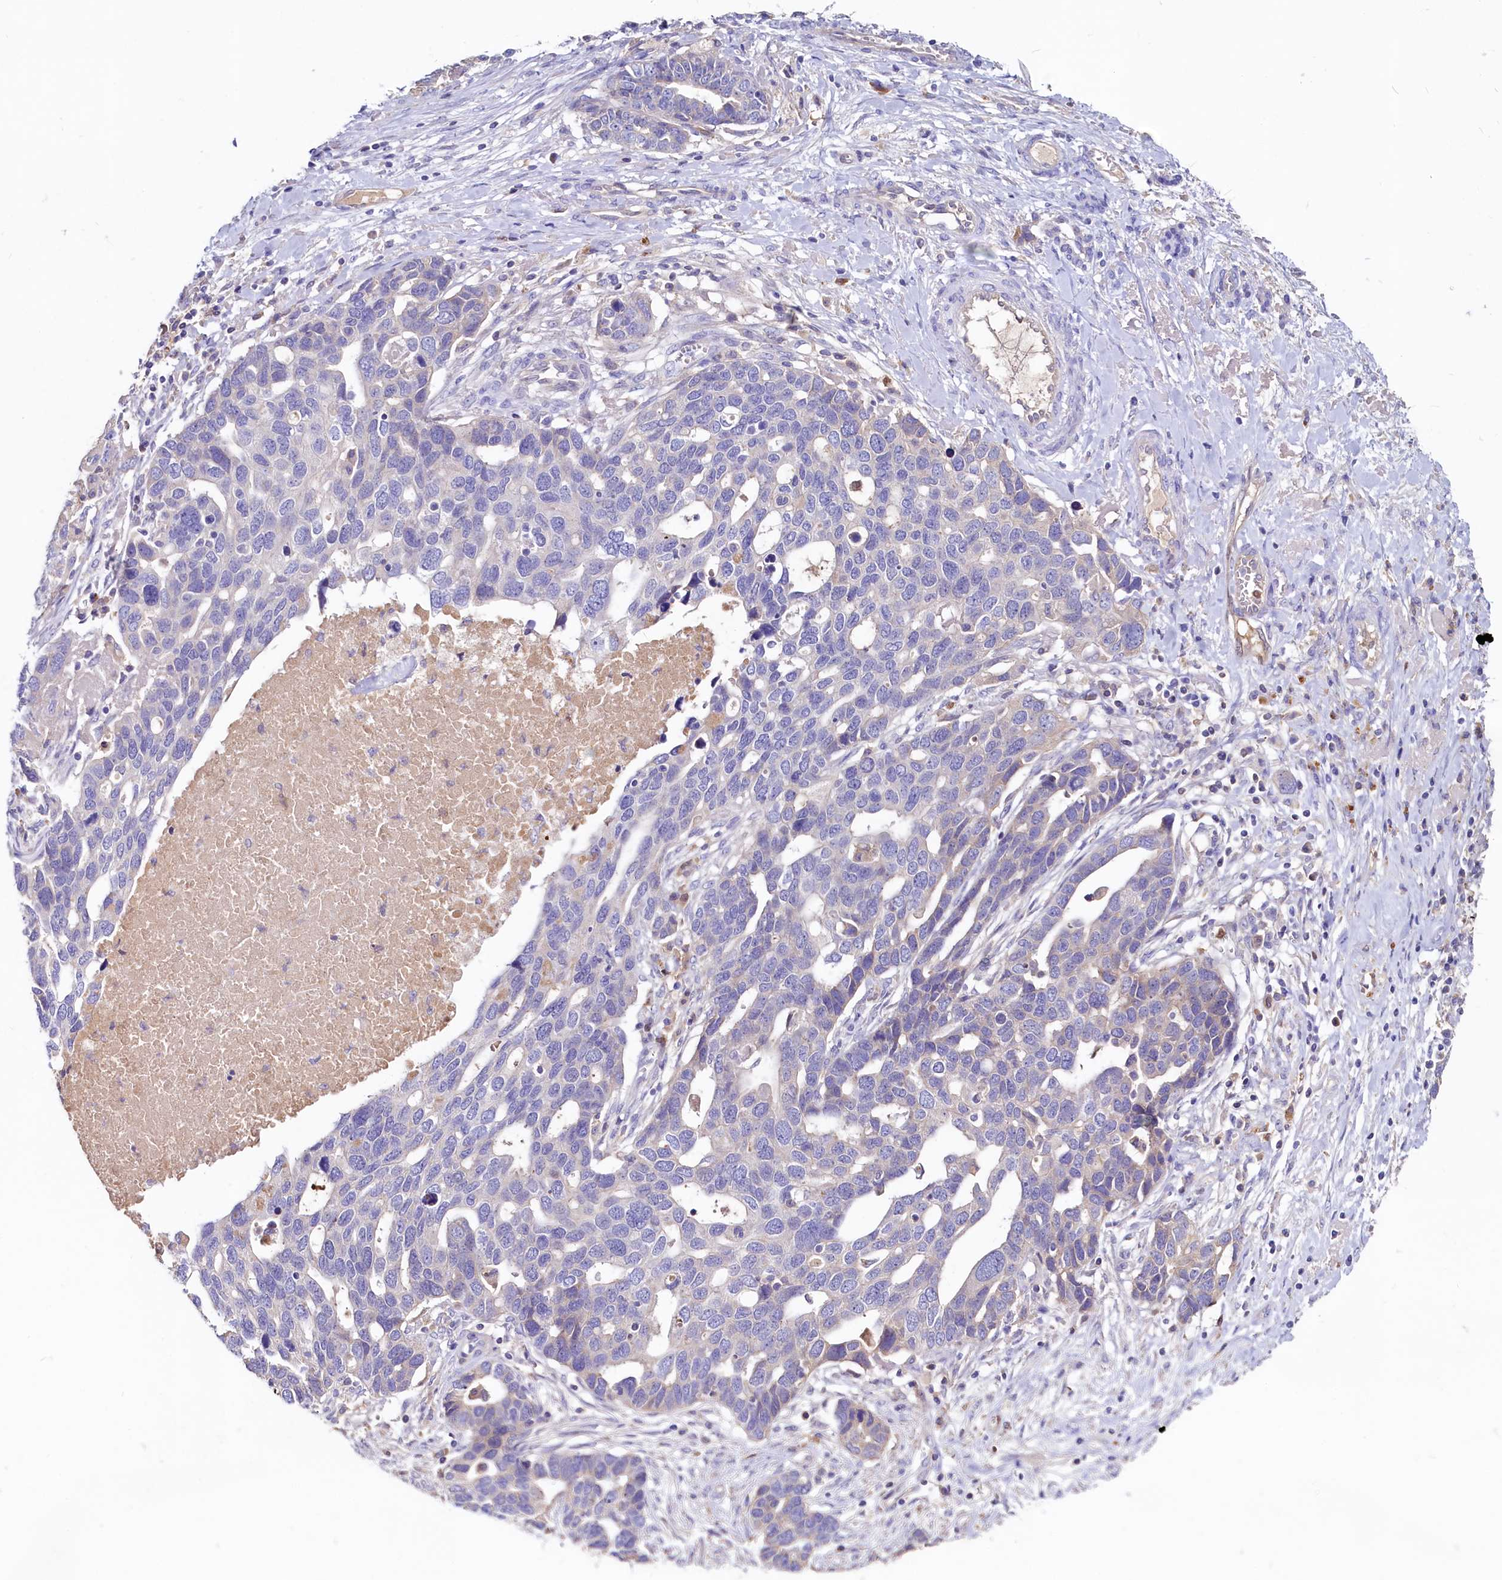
{"staining": {"intensity": "negative", "quantity": "none", "location": "none"}, "tissue": "ovarian cancer", "cell_type": "Tumor cells", "image_type": "cancer", "snomed": [{"axis": "morphology", "description": "Cystadenocarcinoma, serous, NOS"}, {"axis": "topography", "description": "Ovary"}], "caption": "This is an immunohistochemistry (IHC) photomicrograph of serous cystadenocarcinoma (ovarian). There is no staining in tumor cells.", "gene": "IL17RD", "patient": {"sex": "female", "age": 54}}